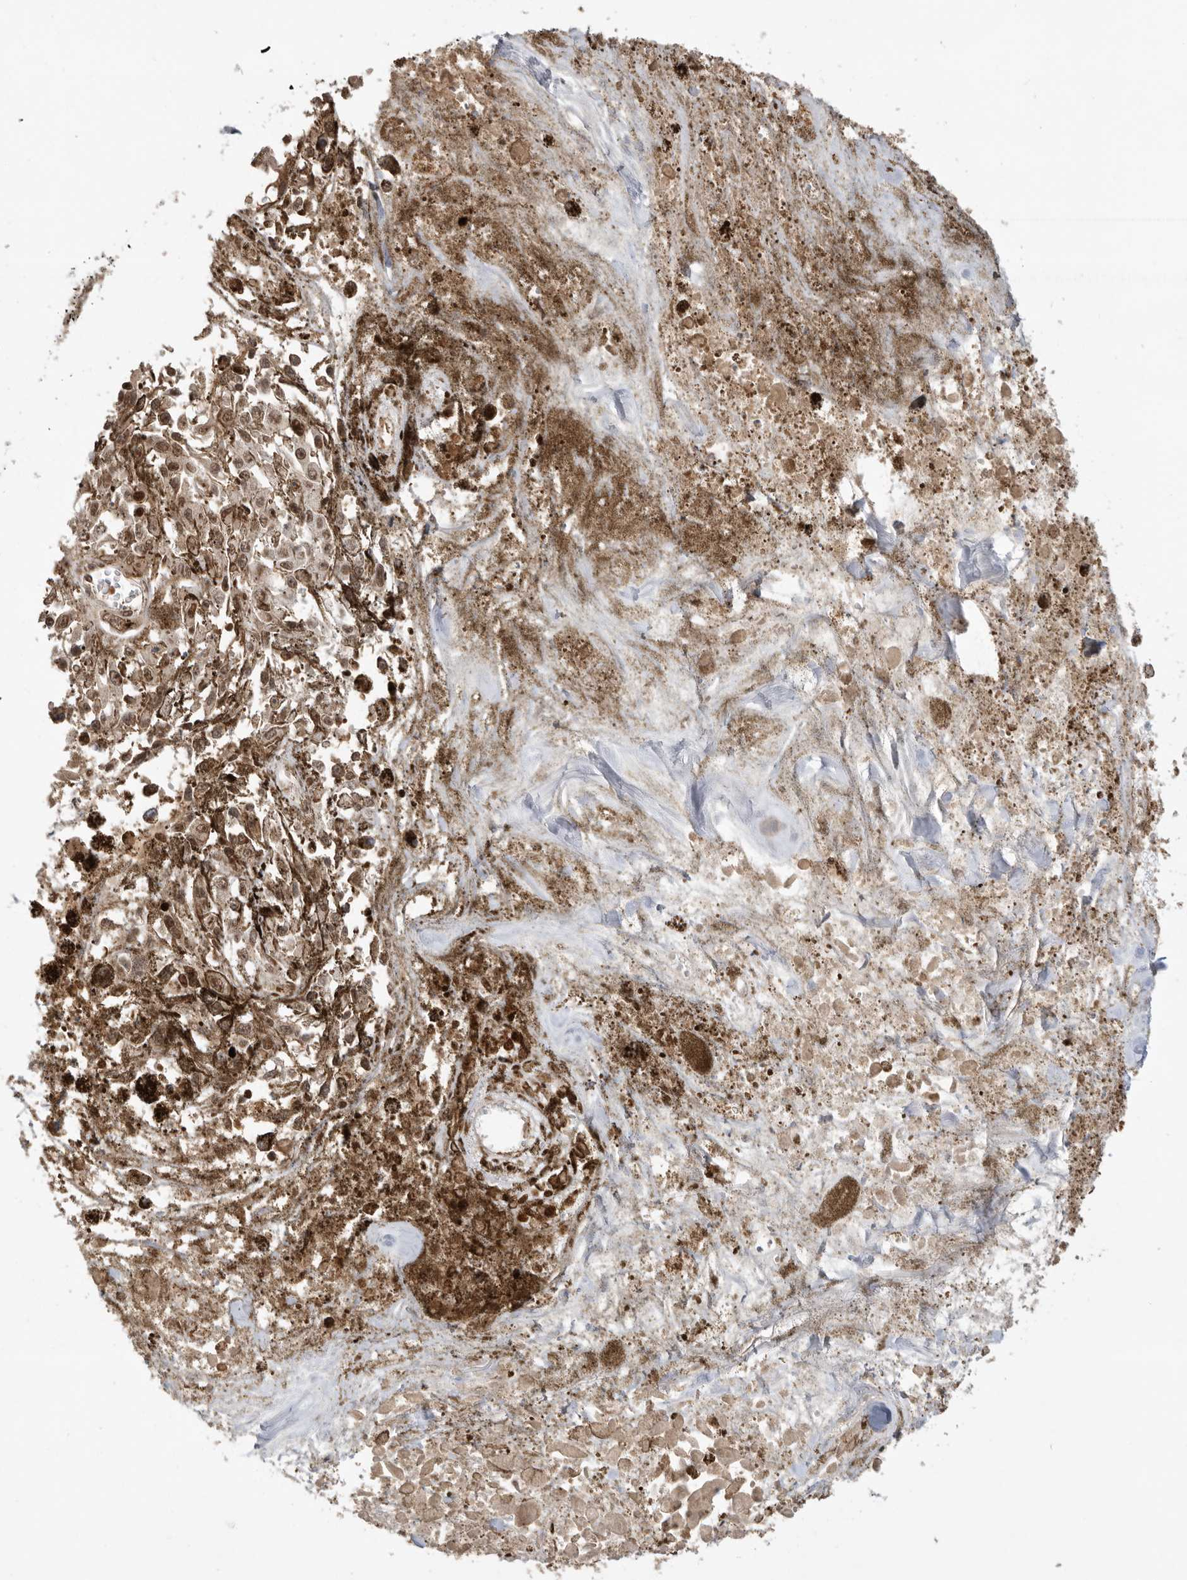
{"staining": {"intensity": "moderate", "quantity": ">75%", "location": "cytoplasmic/membranous,nuclear"}, "tissue": "melanoma", "cell_type": "Tumor cells", "image_type": "cancer", "snomed": [{"axis": "morphology", "description": "Malignant melanoma, Metastatic site"}, {"axis": "topography", "description": "Lymph node"}], "caption": "Human malignant melanoma (metastatic site) stained with a protein marker shows moderate staining in tumor cells.", "gene": "ADPRS", "patient": {"sex": "male", "age": 59}}